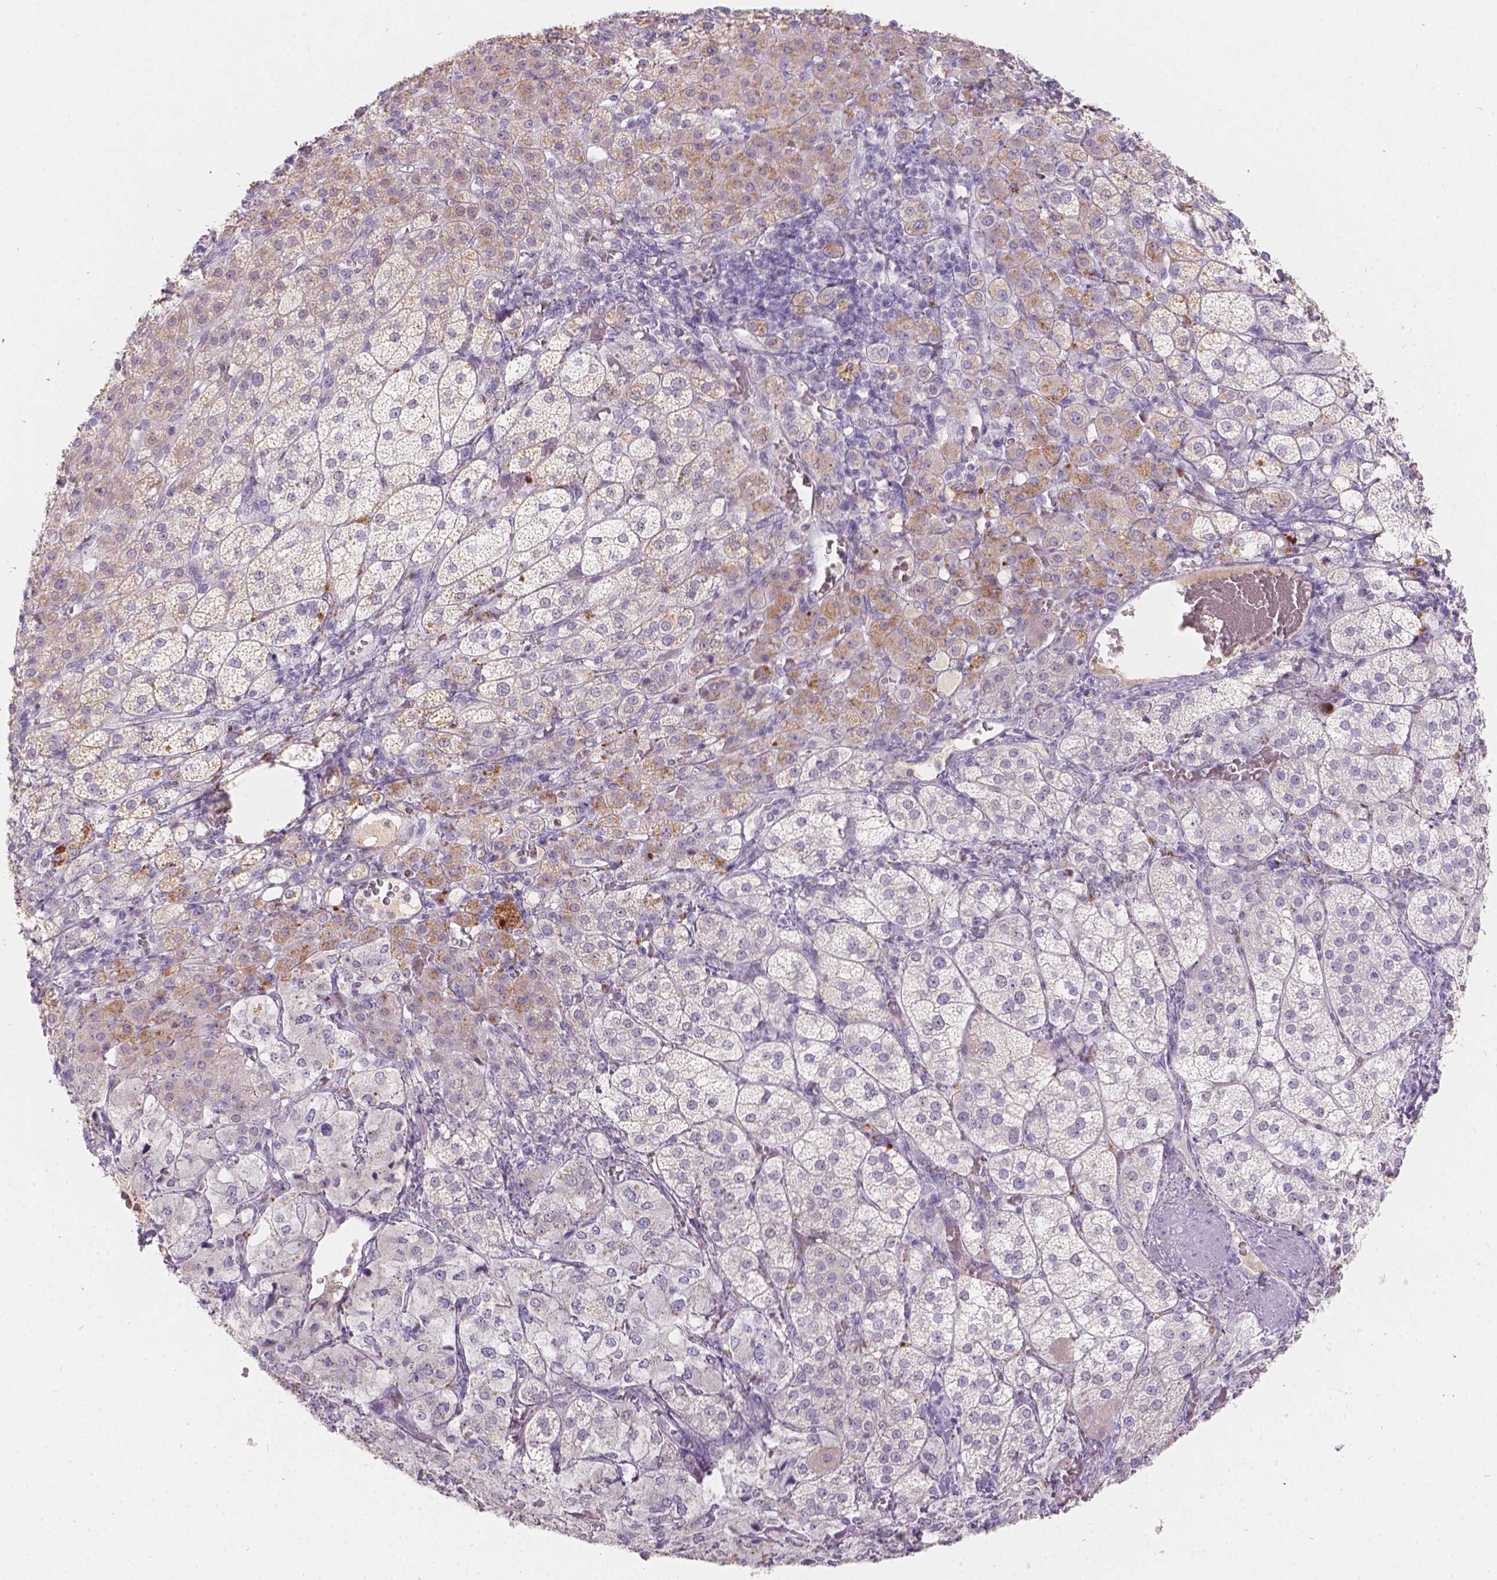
{"staining": {"intensity": "weak", "quantity": "<25%", "location": "cytoplasmic/membranous"}, "tissue": "adrenal gland", "cell_type": "Glandular cells", "image_type": "normal", "snomed": [{"axis": "morphology", "description": "Normal tissue, NOS"}, {"axis": "topography", "description": "Adrenal gland"}], "caption": "Image shows no protein staining in glandular cells of normal adrenal gland. (Stains: DAB (3,3'-diaminobenzidine) immunohistochemistry with hematoxylin counter stain, Microscopy: brightfield microscopy at high magnification).", "gene": "DCAF4L1", "patient": {"sex": "female", "age": 60}}